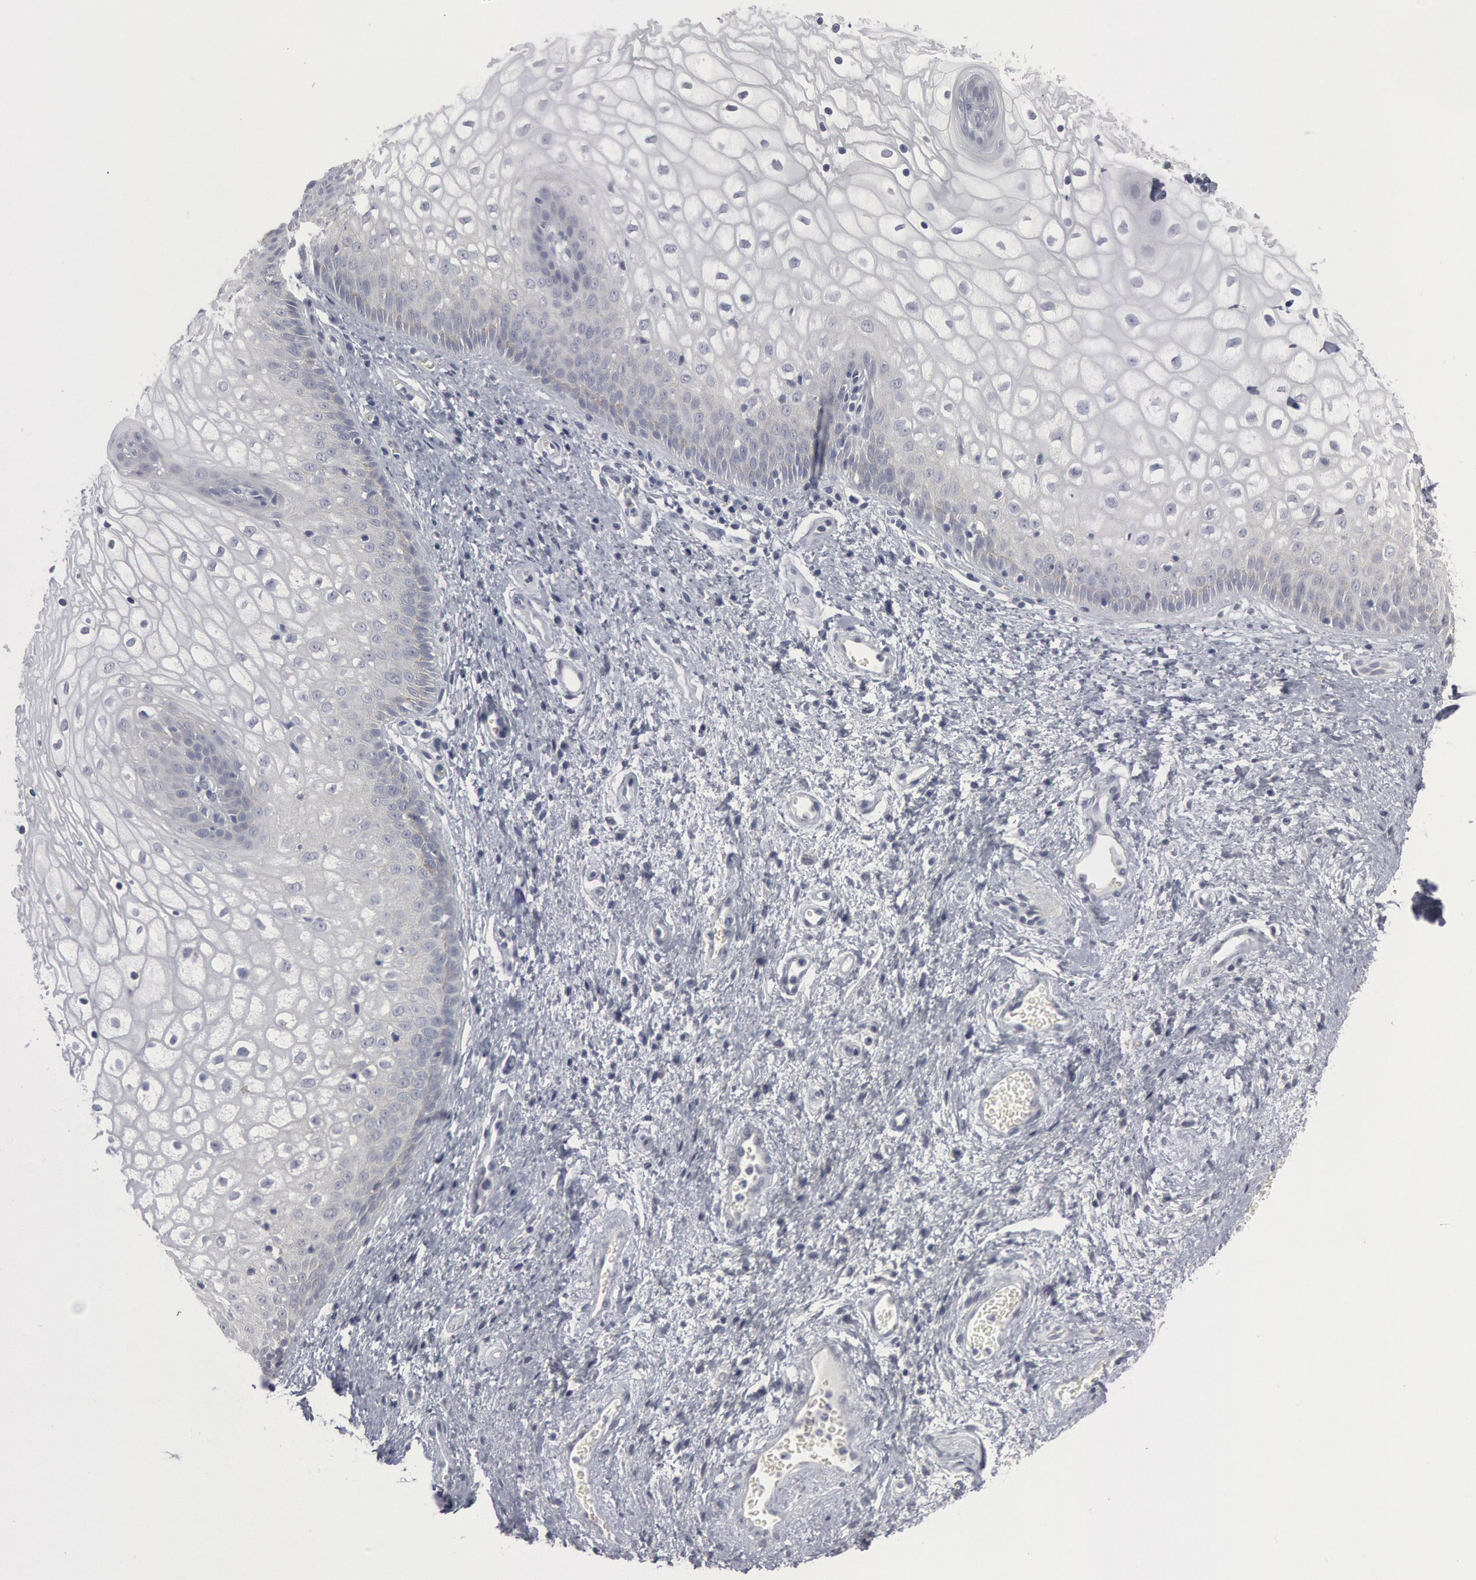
{"staining": {"intensity": "weak", "quantity": "<25%", "location": "cytoplasmic/membranous"}, "tissue": "vagina", "cell_type": "Squamous epithelial cells", "image_type": "normal", "snomed": [{"axis": "morphology", "description": "Normal tissue, NOS"}, {"axis": "topography", "description": "Vagina"}], "caption": "High magnification brightfield microscopy of unremarkable vagina stained with DAB (brown) and counterstained with hematoxylin (blue): squamous epithelial cells show no significant expression. The staining was performed using DAB to visualize the protein expression in brown, while the nuclei were stained in blue with hematoxylin (Magnification: 20x).", "gene": "DMC1", "patient": {"sex": "female", "age": 34}}